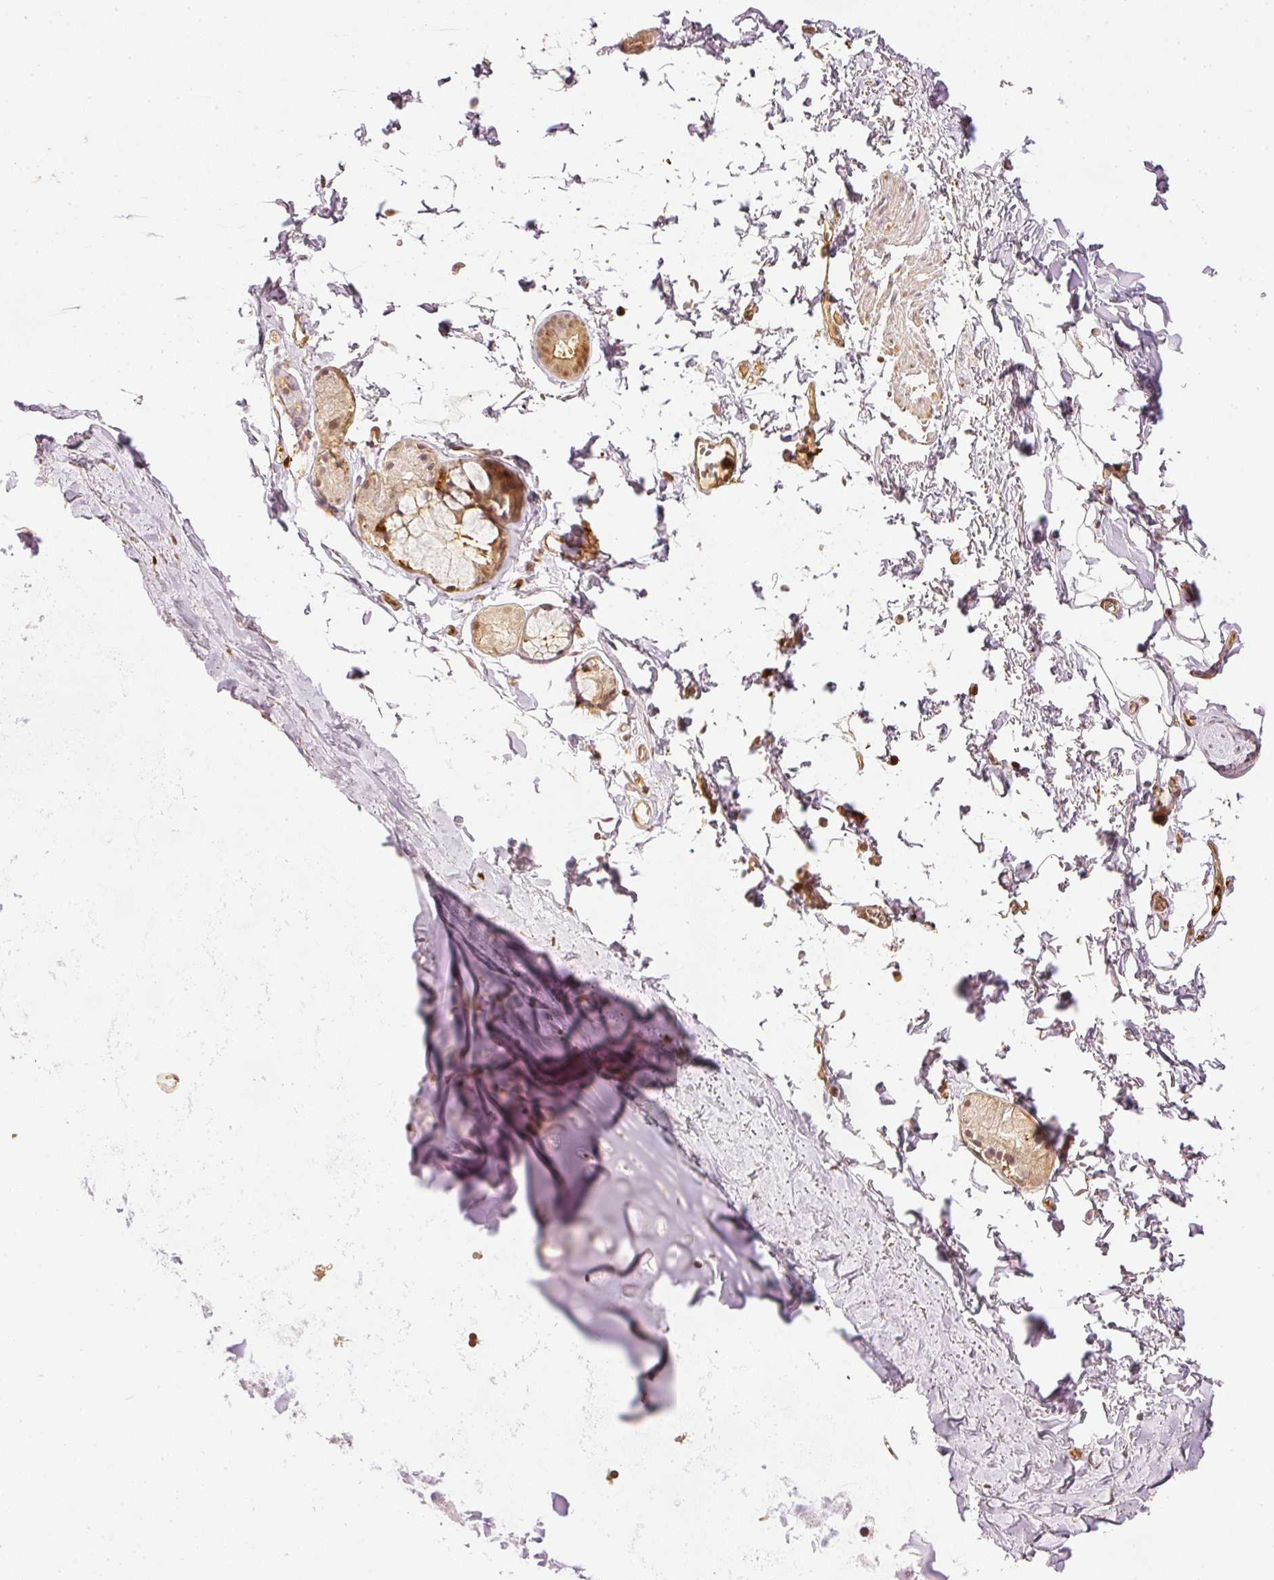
{"staining": {"intensity": "negative", "quantity": "none", "location": "none"}, "tissue": "soft tissue", "cell_type": "Chondrocytes", "image_type": "normal", "snomed": [{"axis": "morphology", "description": "Normal tissue, NOS"}, {"axis": "topography", "description": "Cartilage tissue"}, {"axis": "topography", "description": "Bronchus"}, {"axis": "topography", "description": "Peripheral nerve tissue"}], "caption": "IHC micrograph of benign soft tissue: human soft tissue stained with DAB exhibits no significant protein staining in chondrocytes.", "gene": "PFN1", "patient": {"sex": "female", "age": 59}}